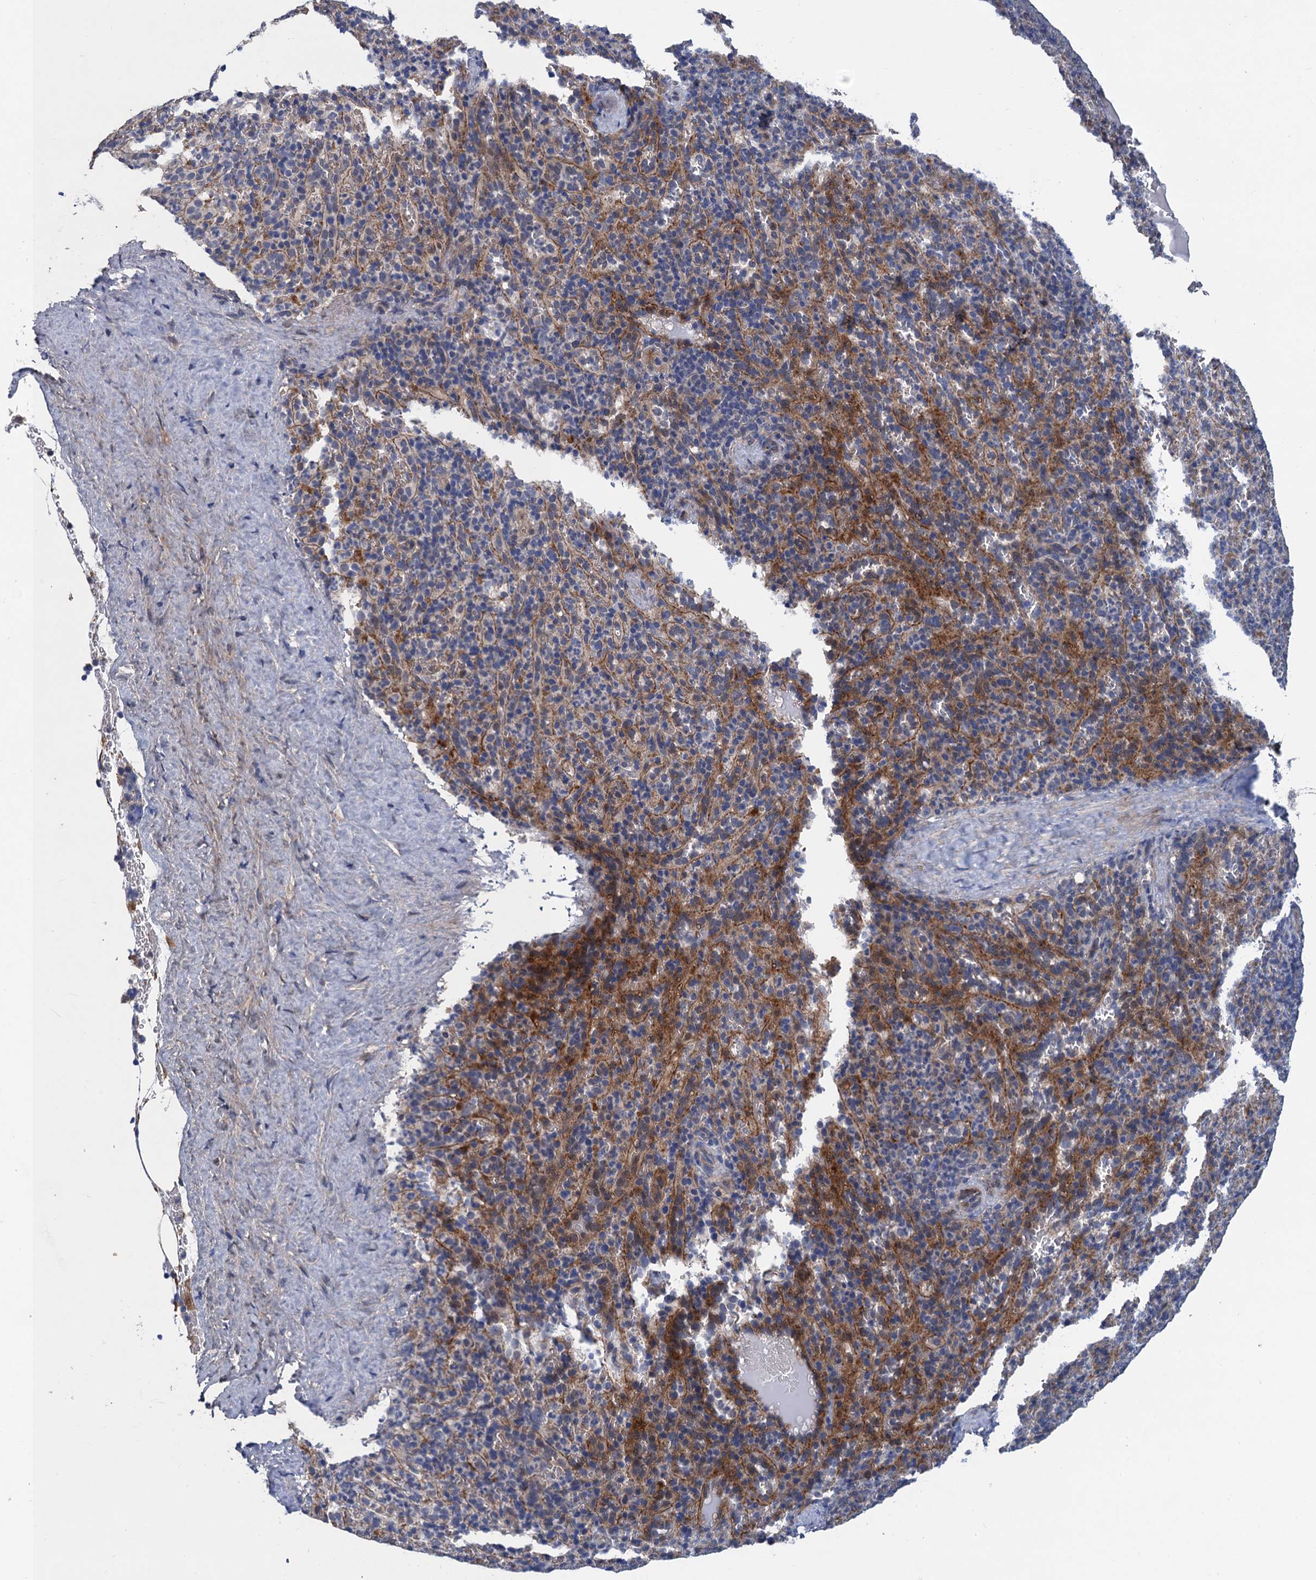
{"staining": {"intensity": "negative", "quantity": "none", "location": "none"}, "tissue": "spleen", "cell_type": "Cells in red pulp", "image_type": "normal", "snomed": [{"axis": "morphology", "description": "Normal tissue, NOS"}, {"axis": "topography", "description": "Spleen"}], "caption": "Immunohistochemistry (IHC) histopathology image of normal spleen stained for a protein (brown), which reveals no expression in cells in red pulp.", "gene": "TRAF7", "patient": {"sex": "female", "age": 21}}